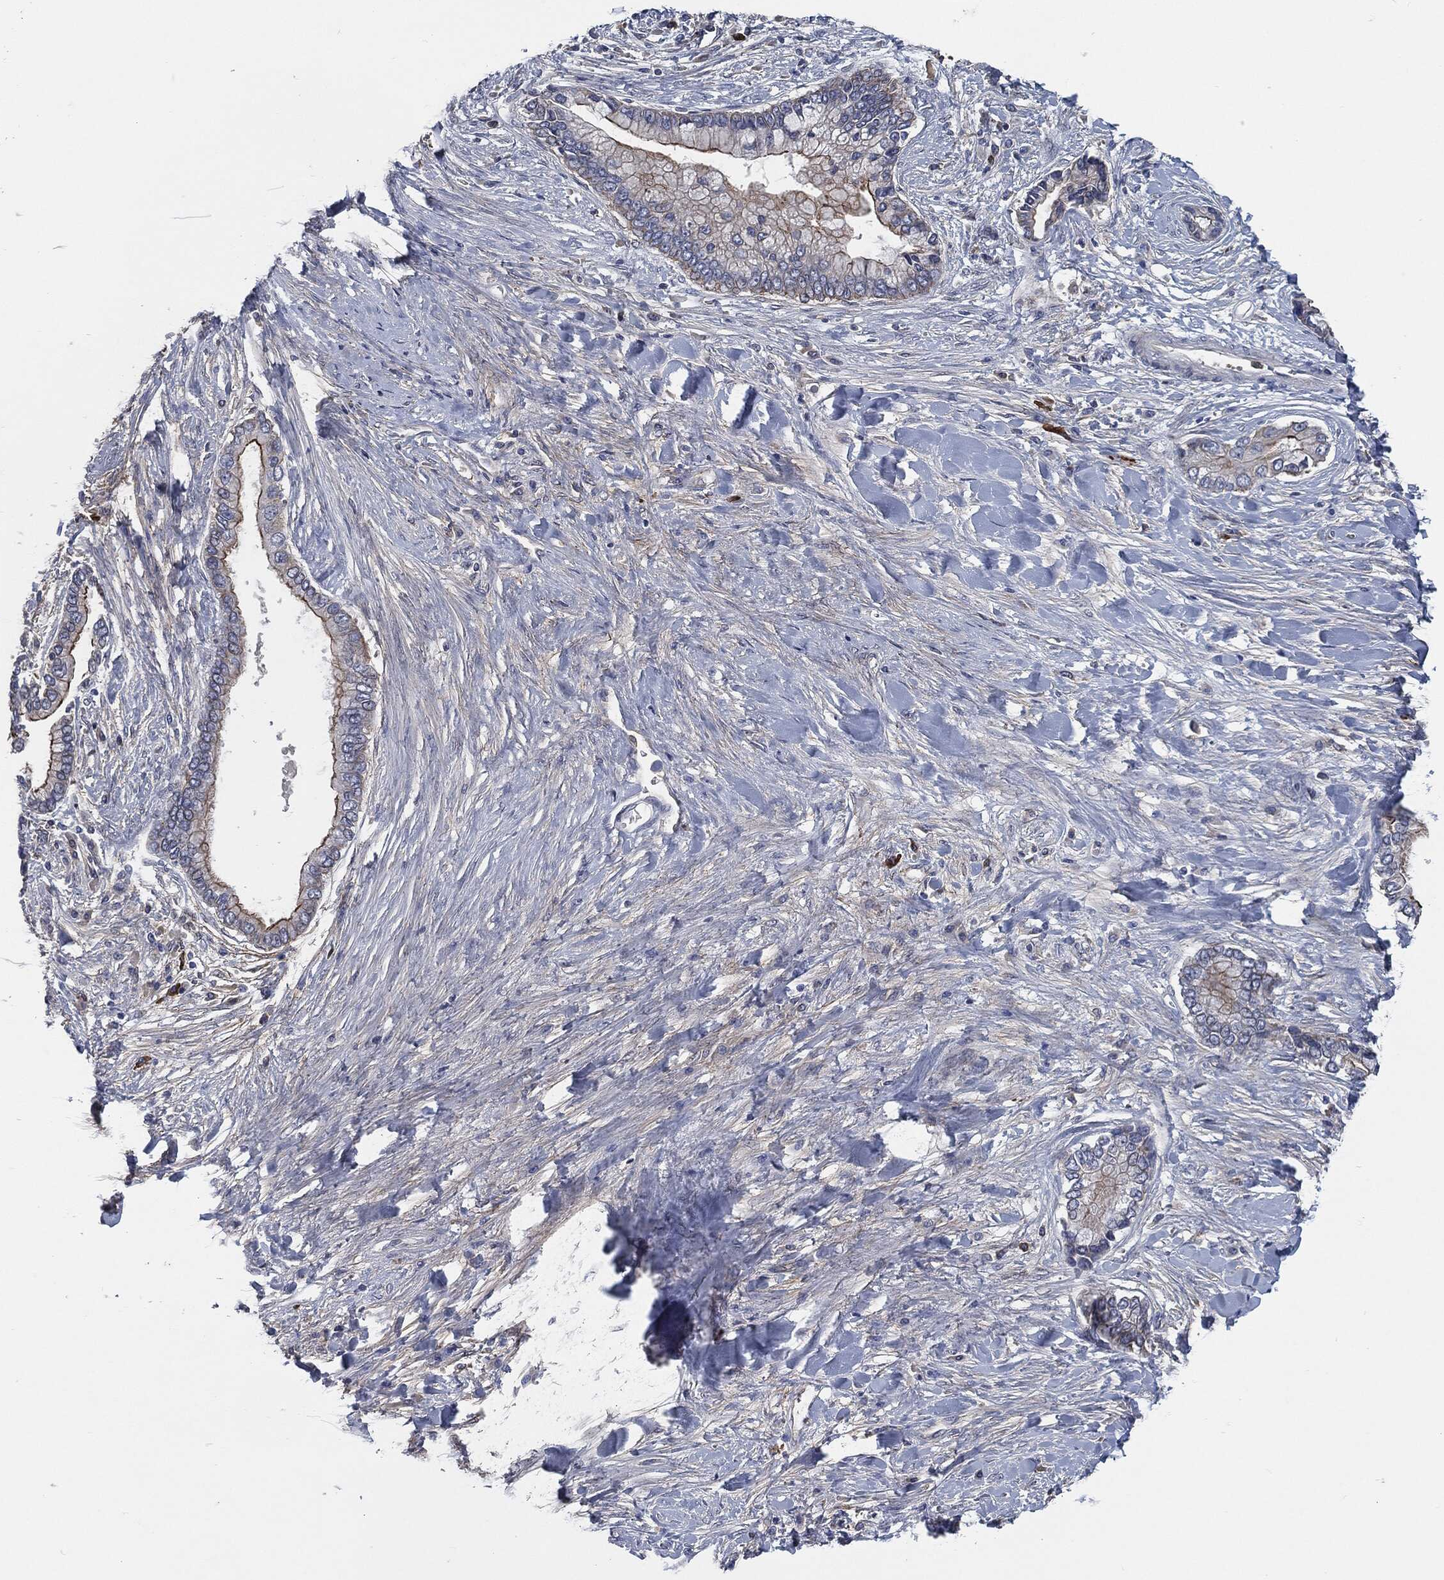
{"staining": {"intensity": "strong", "quantity": "<25%", "location": "cytoplasmic/membranous"}, "tissue": "liver cancer", "cell_type": "Tumor cells", "image_type": "cancer", "snomed": [{"axis": "morphology", "description": "Cholangiocarcinoma"}, {"axis": "topography", "description": "Liver"}], "caption": "A brown stain shows strong cytoplasmic/membranous staining of a protein in cholangiocarcinoma (liver) tumor cells.", "gene": "SVIL", "patient": {"sex": "male", "age": 50}}